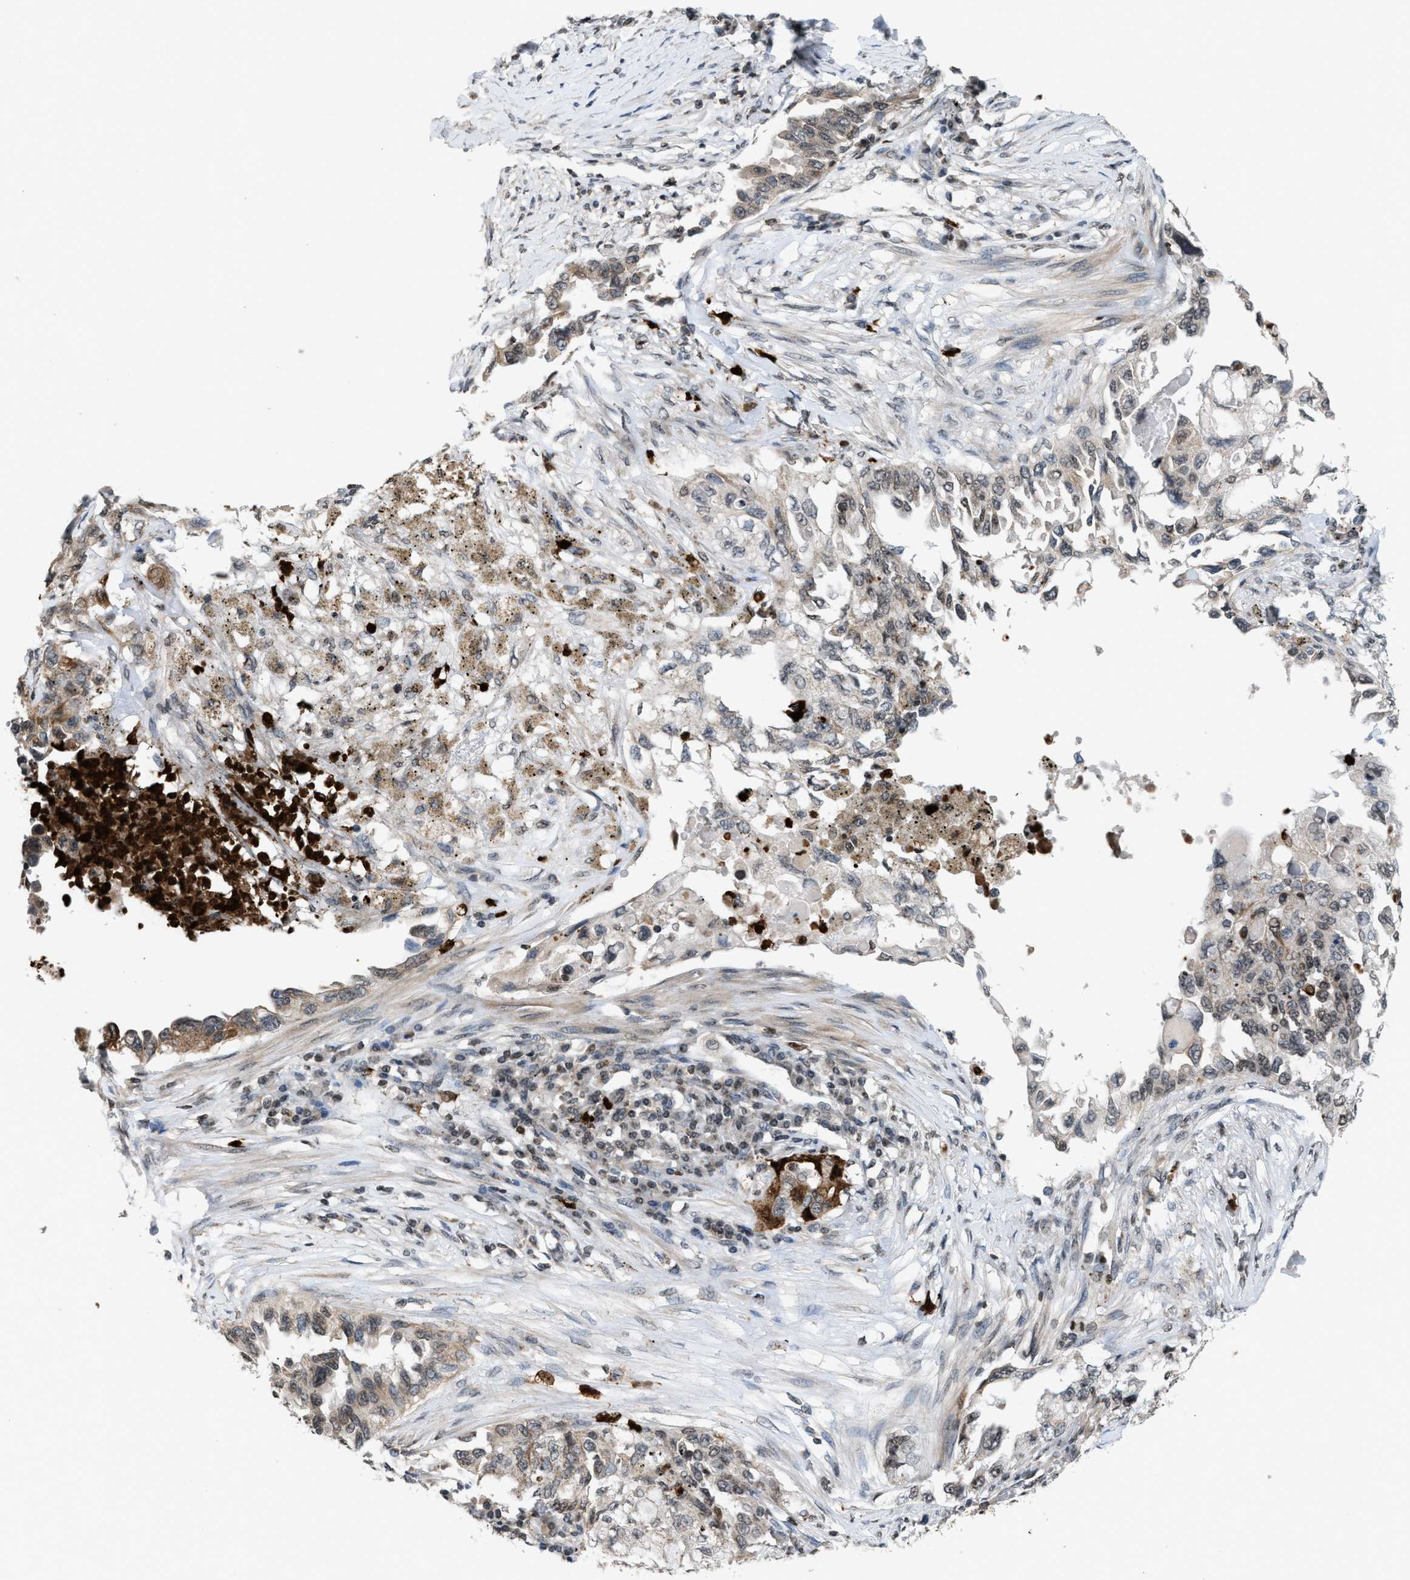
{"staining": {"intensity": "weak", "quantity": "25%-75%", "location": "cytoplasmic/membranous"}, "tissue": "lung cancer", "cell_type": "Tumor cells", "image_type": "cancer", "snomed": [{"axis": "morphology", "description": "Adenocarcinoma, NOS"}, {"axis": "topography", "description": "Lung"}], "caption": "Protein expression analysis of human adenocarcinoma (lung) reveals weak cytoplasmic/membranous expression in about 25%-75% of tumor cells.", "gene": "PRUNE2", "patient": {"sex": "female", "age": 51}}